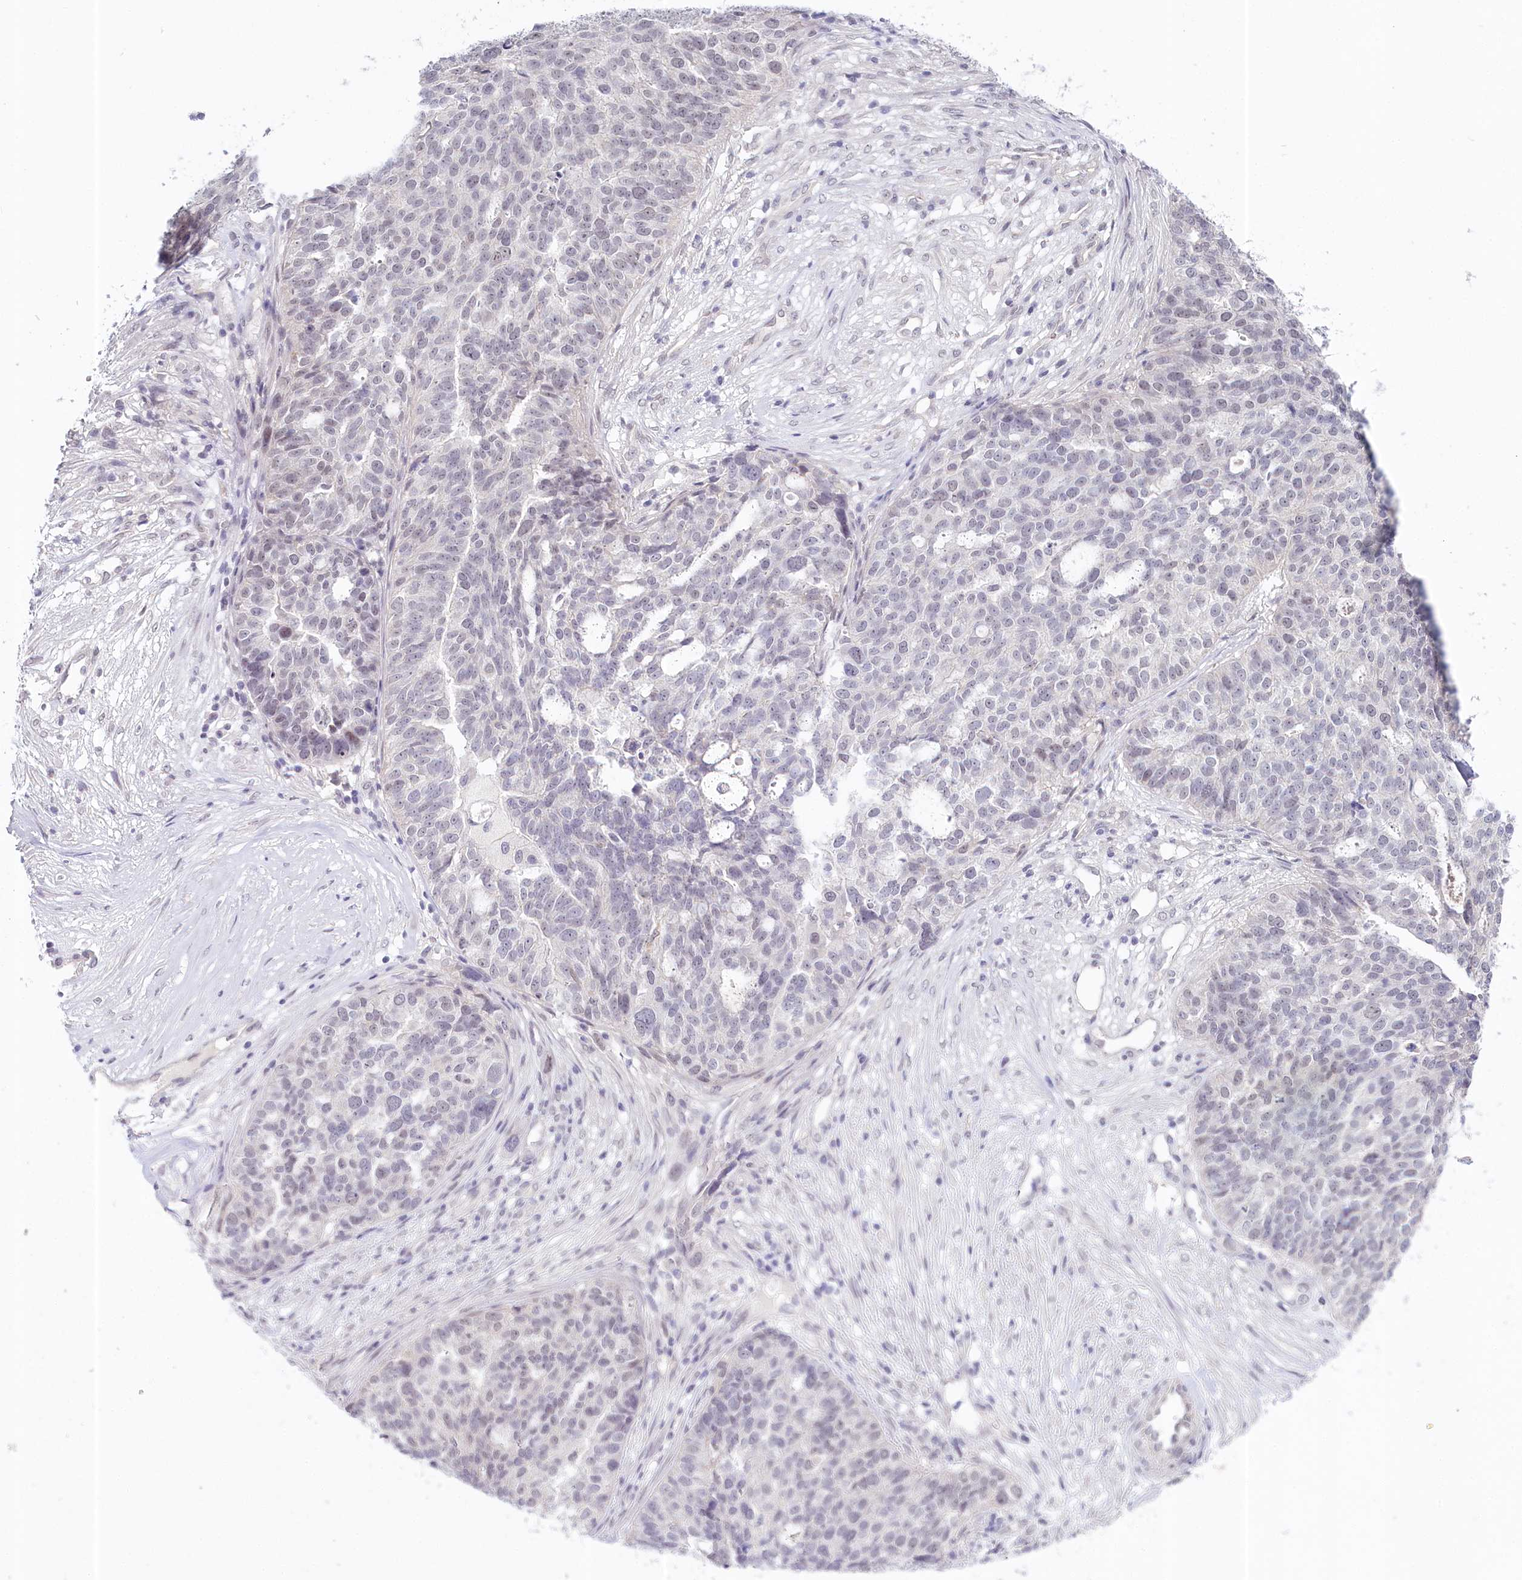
{"staining": {"intensity": "negative", "quantity": "none", "location": "none"}, "tissue": "ovarian cancer", "cell_type": "Tumor cells", "image_type": "cancer", "snomed": [{"axis": "morphology", "description": "Cystadenocarcinoma, serous, NOS"}, {"axis": "topography", "description": "Ovary"}], "caption": "DAB (3,3'-diaminobenzidine) immunohistochemical staining of human serous cystadenocarcinoma (ovarian) demonstrates no significant staining in tumor cells.", "gene": "AMTN", "patient": {"sex": "female", "age": 59}}